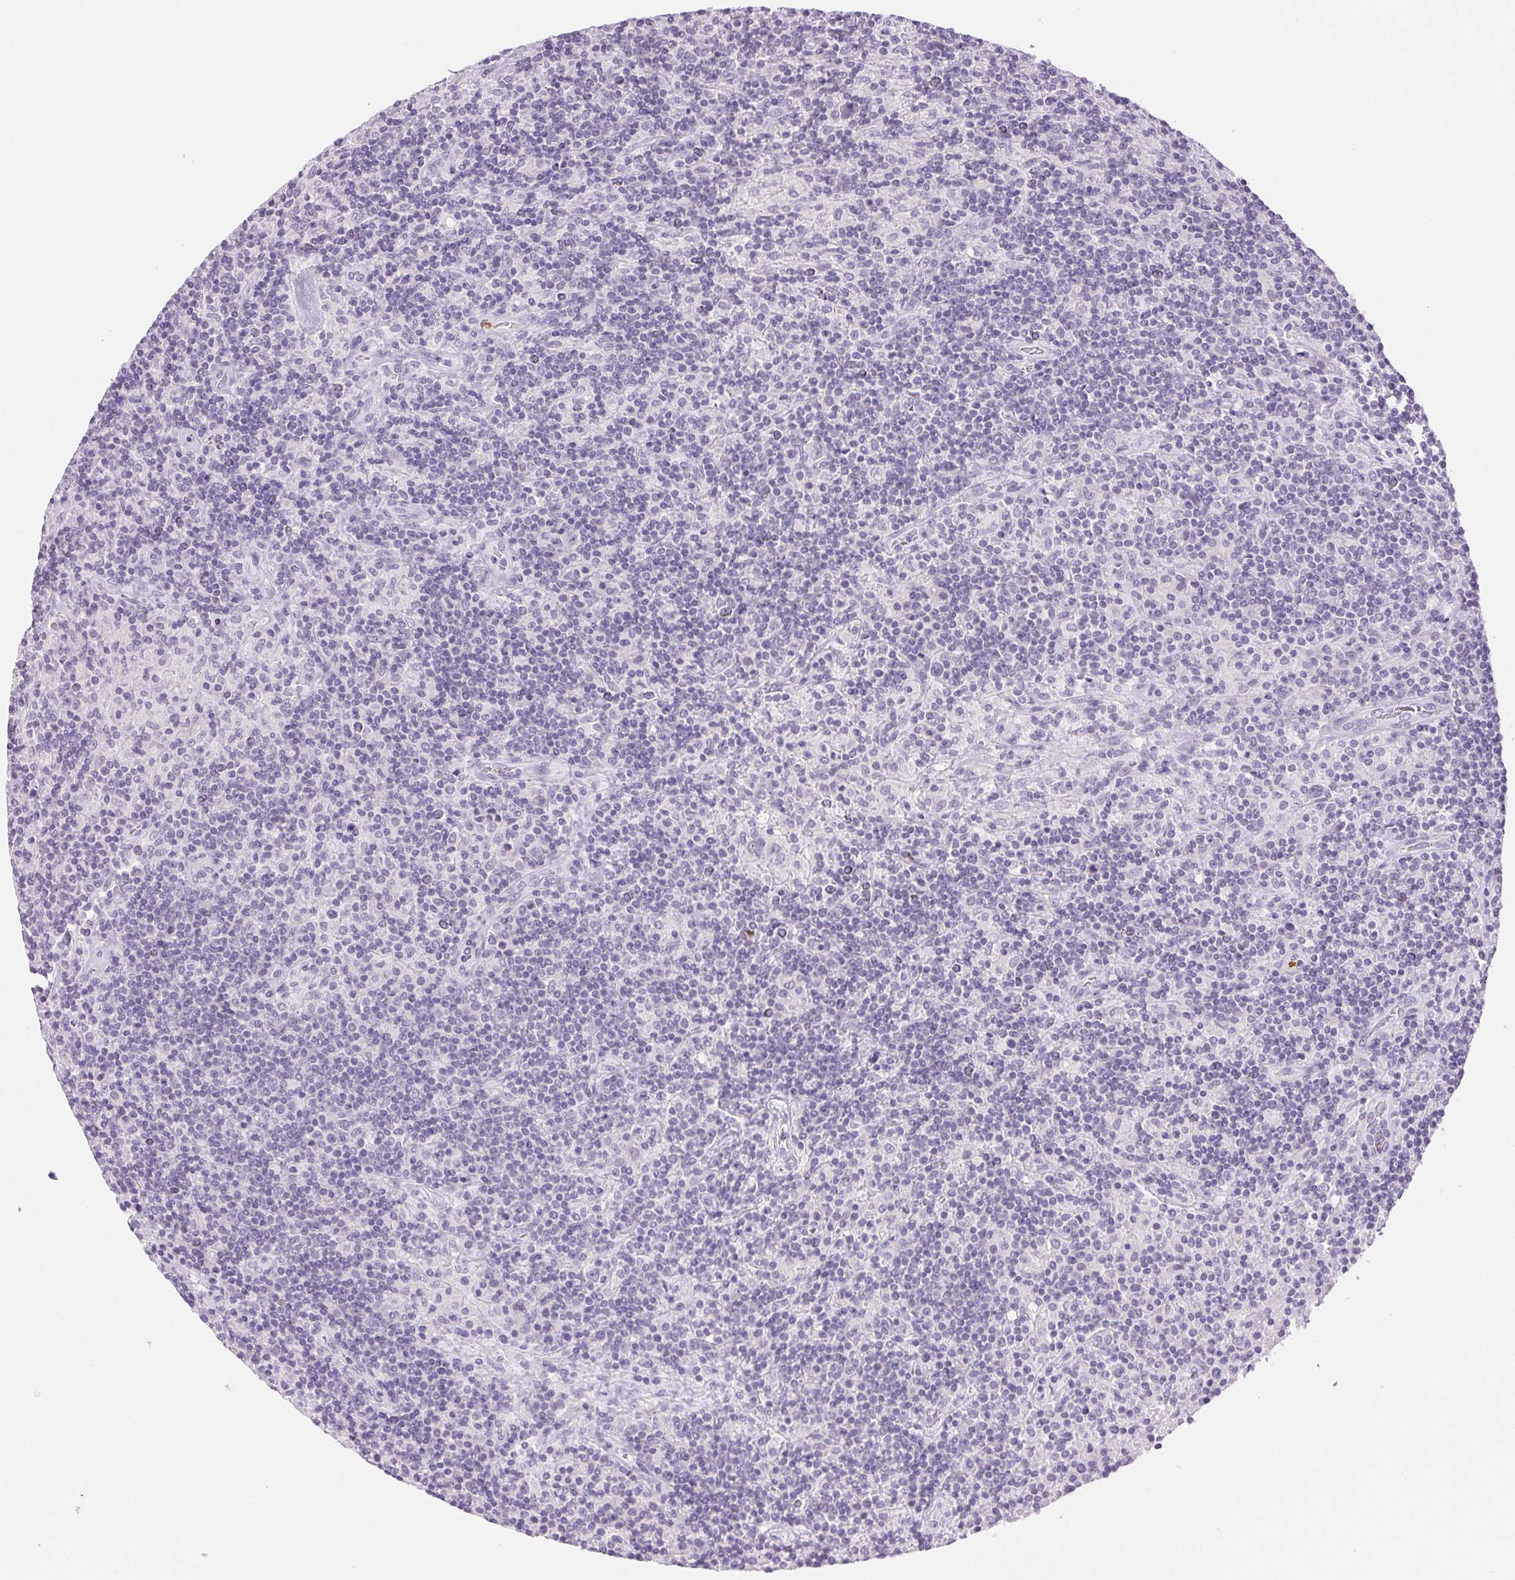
{"staining": {"intensity": "negative", "quantity": "none", "location": "none"}, "tissue": "lymphoma", "cell_type": "Tumor cells", "image_type": "cancer", "snomed": [{"axis": "morphology", "description": "Hodgkin's disease, NOS"}, {"axis": "topography", "description": "Lymph node"}], "caption": "The image reveals no staining of tumor cells in lymphoma.", "gene": "EMX2", "patient": {"sex": "male", "age": 70}}